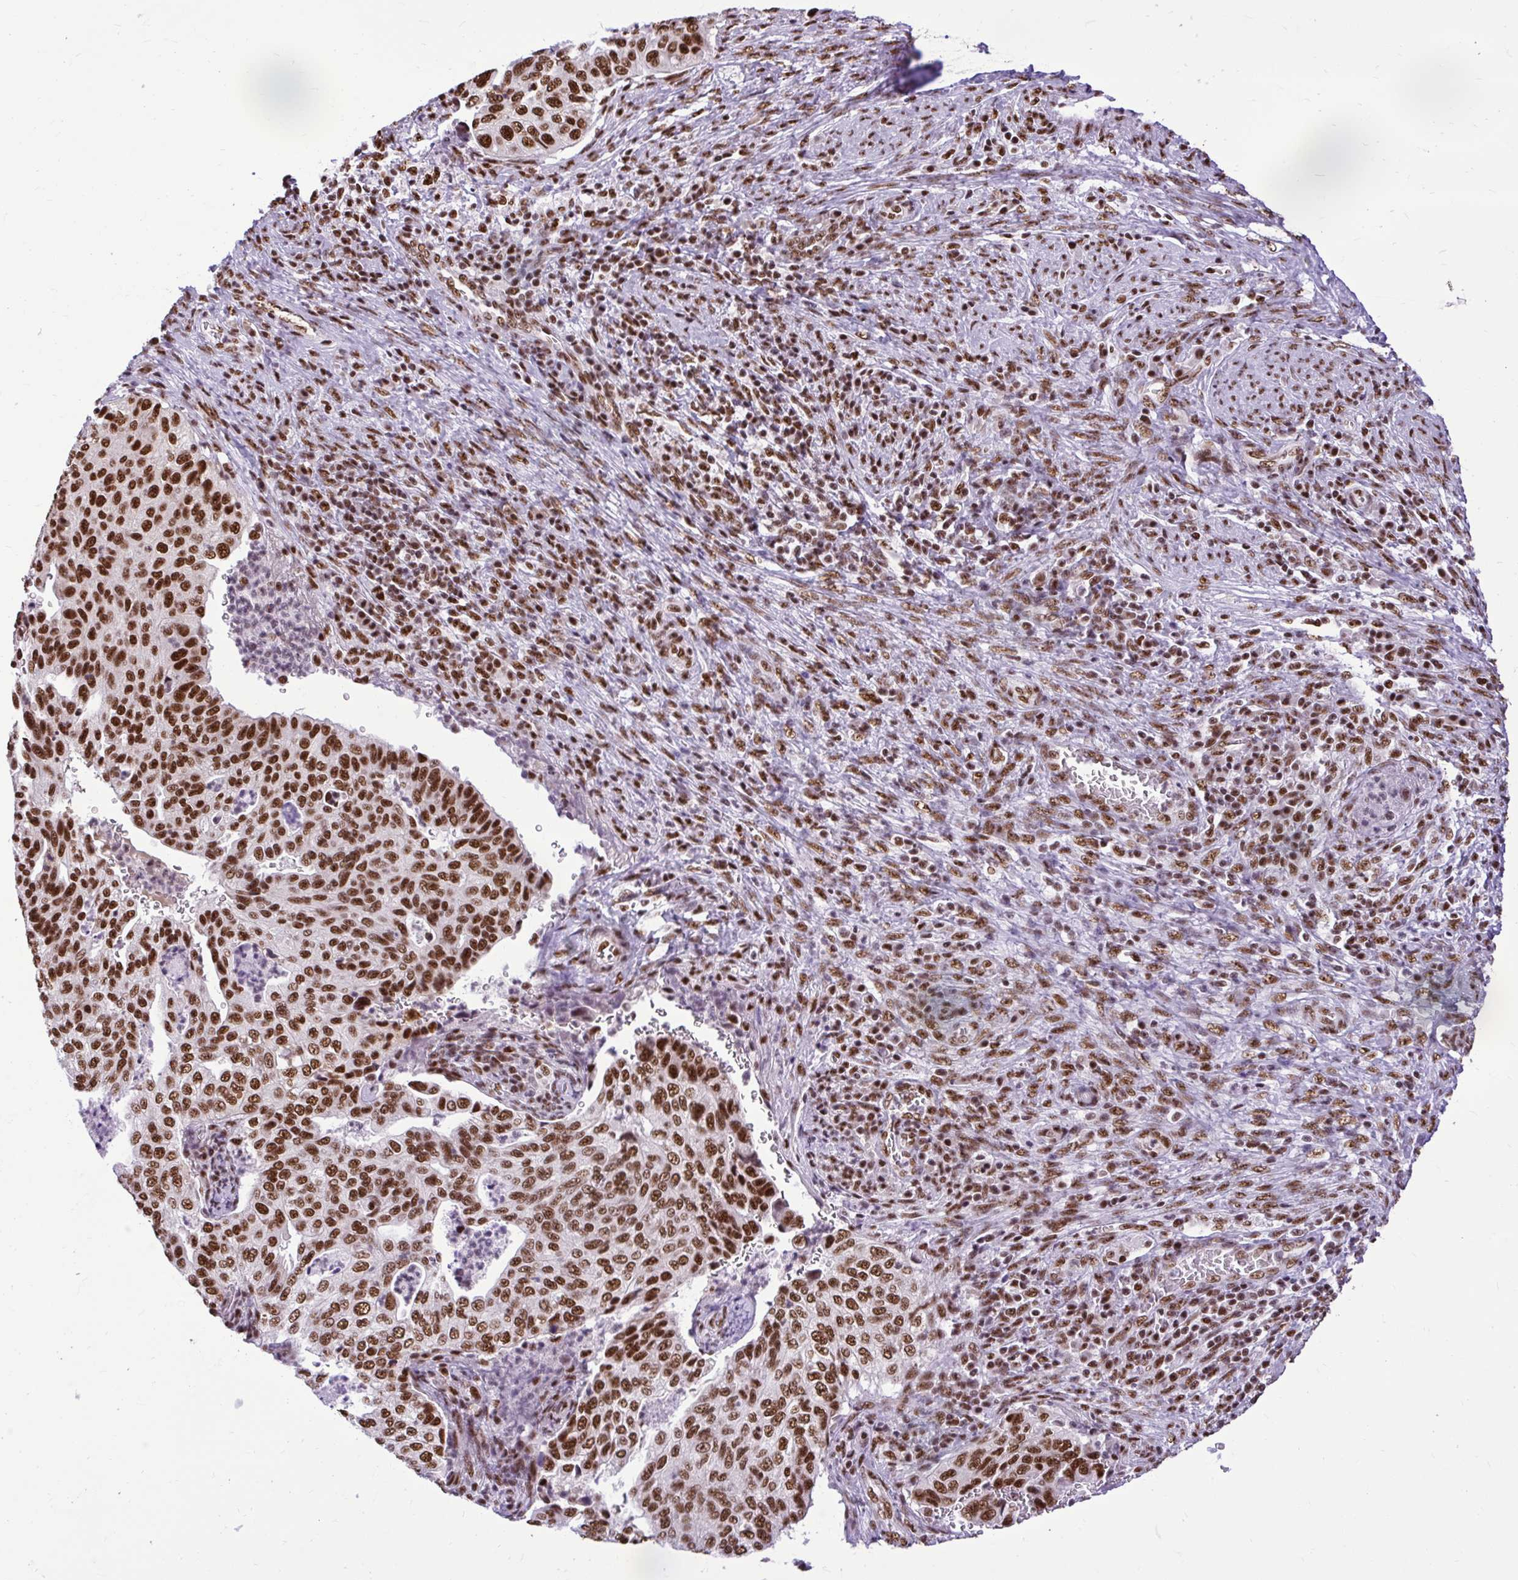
{"staining": {"intensity": "strong", "quantity": ">75%", "location": "nuclear"}, "tissue": "cervical cancer", "cell_type": "Tumor cells", "image_type": "cancer", "snomed": [{"axis": "morphology", "description": "Squamous cell carcinoma, NOS"}, {"axis": "topography", "description": "Cervix"}], "caption": "Immunohistochemistry staining of cervical squamous cell carcinoma, which displays high levels of strong nuclear staining in about >75% of tumor cells indicating strong nuclear protein staining. The staining was performed using DAB (3,3'-diaminobenzidine) (brown) for protein detection and nuclei were counterstained in hematoxylin (blue).", "gene": "PRPF19", "patient": {"sex": "female", "age": 38}}